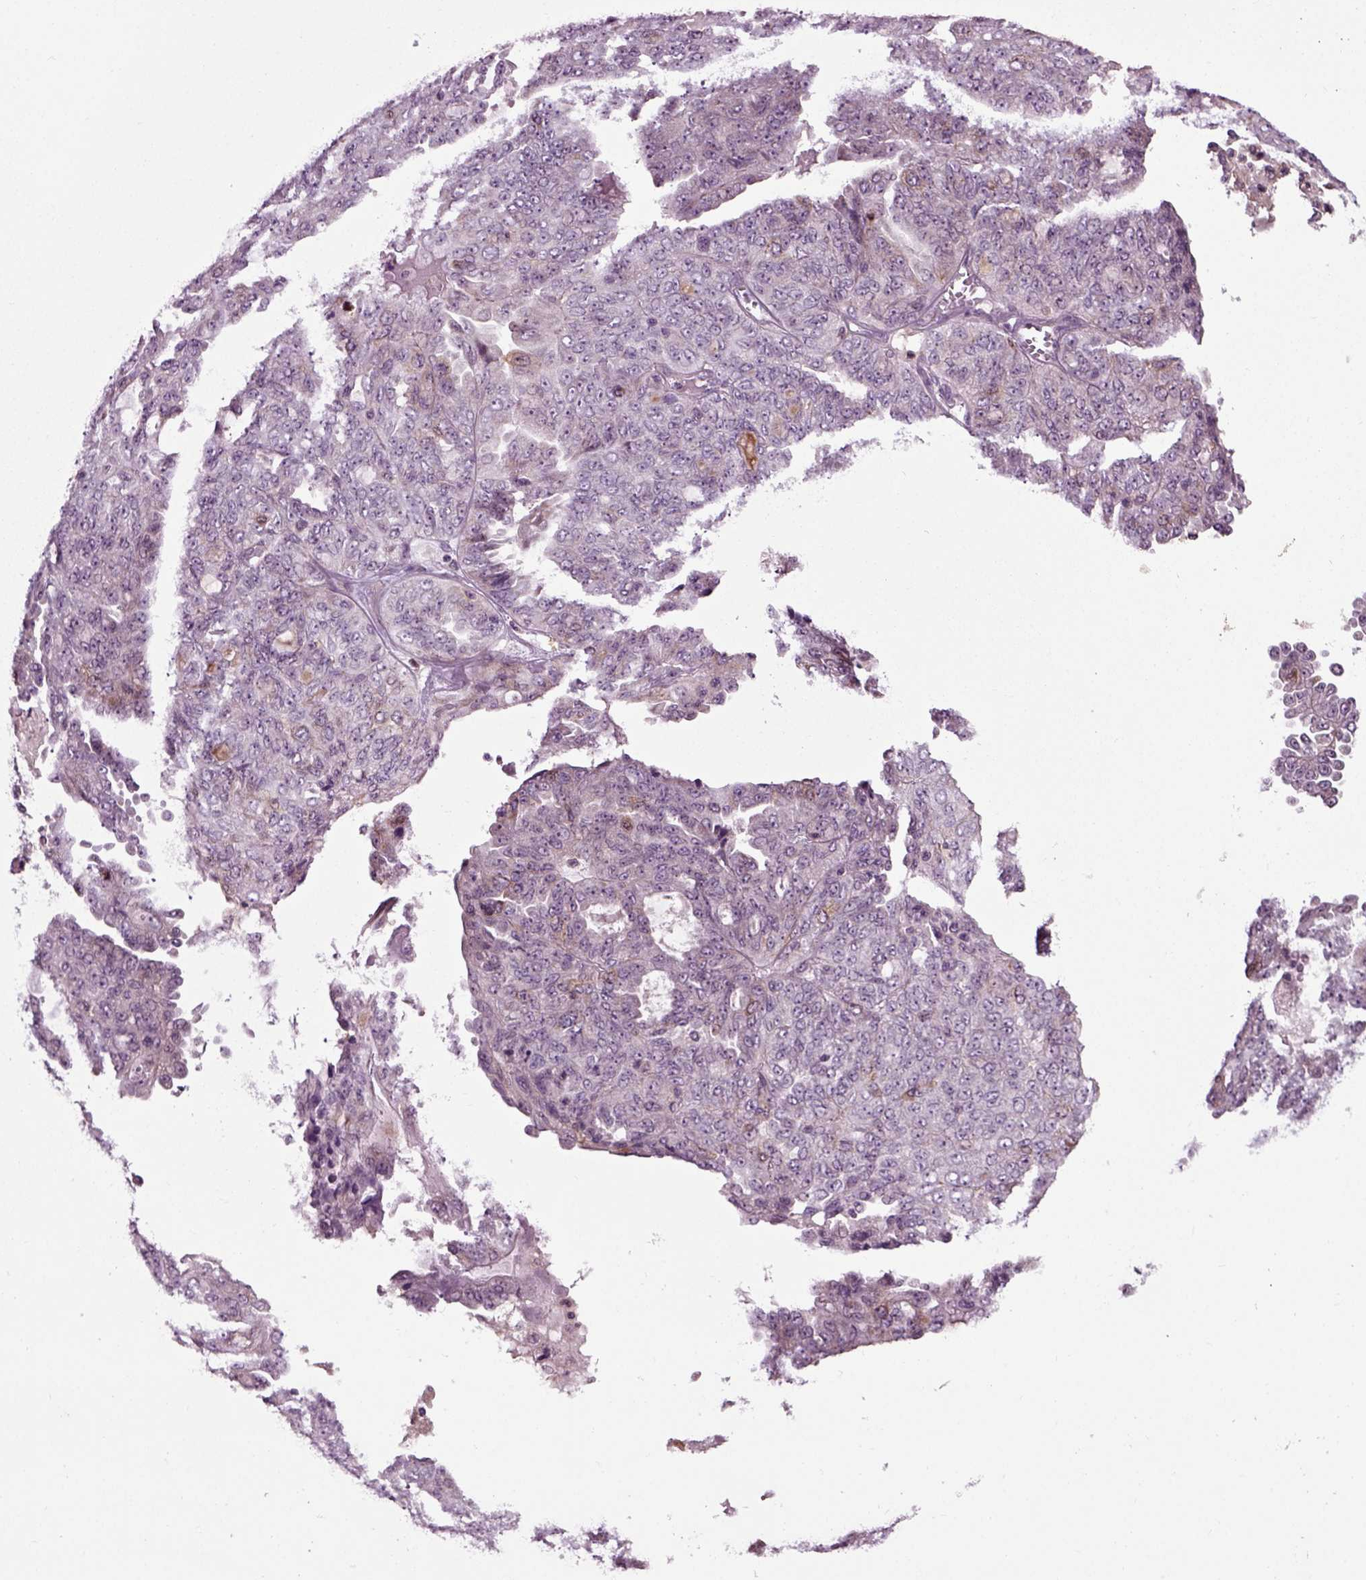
{"staining": {"intensity": "negative", "quantity": "none", "location": "none"}, "tissue": "ovarian cancer", "cell_type": "Tumor cells", "image_type": "cancer", "snomed": [{"axis": "morphology", "description": "Cystadenocarcinoma, serous, NOS"}, {"axis": "topography", "description": "Ovary"}], "caption": "Tumor cells show no significant protein staining in serous cystadenocarcinoma (ovarian).", "gene": "KNSTRN", "patient": {"sex": "female", "age": 71}}